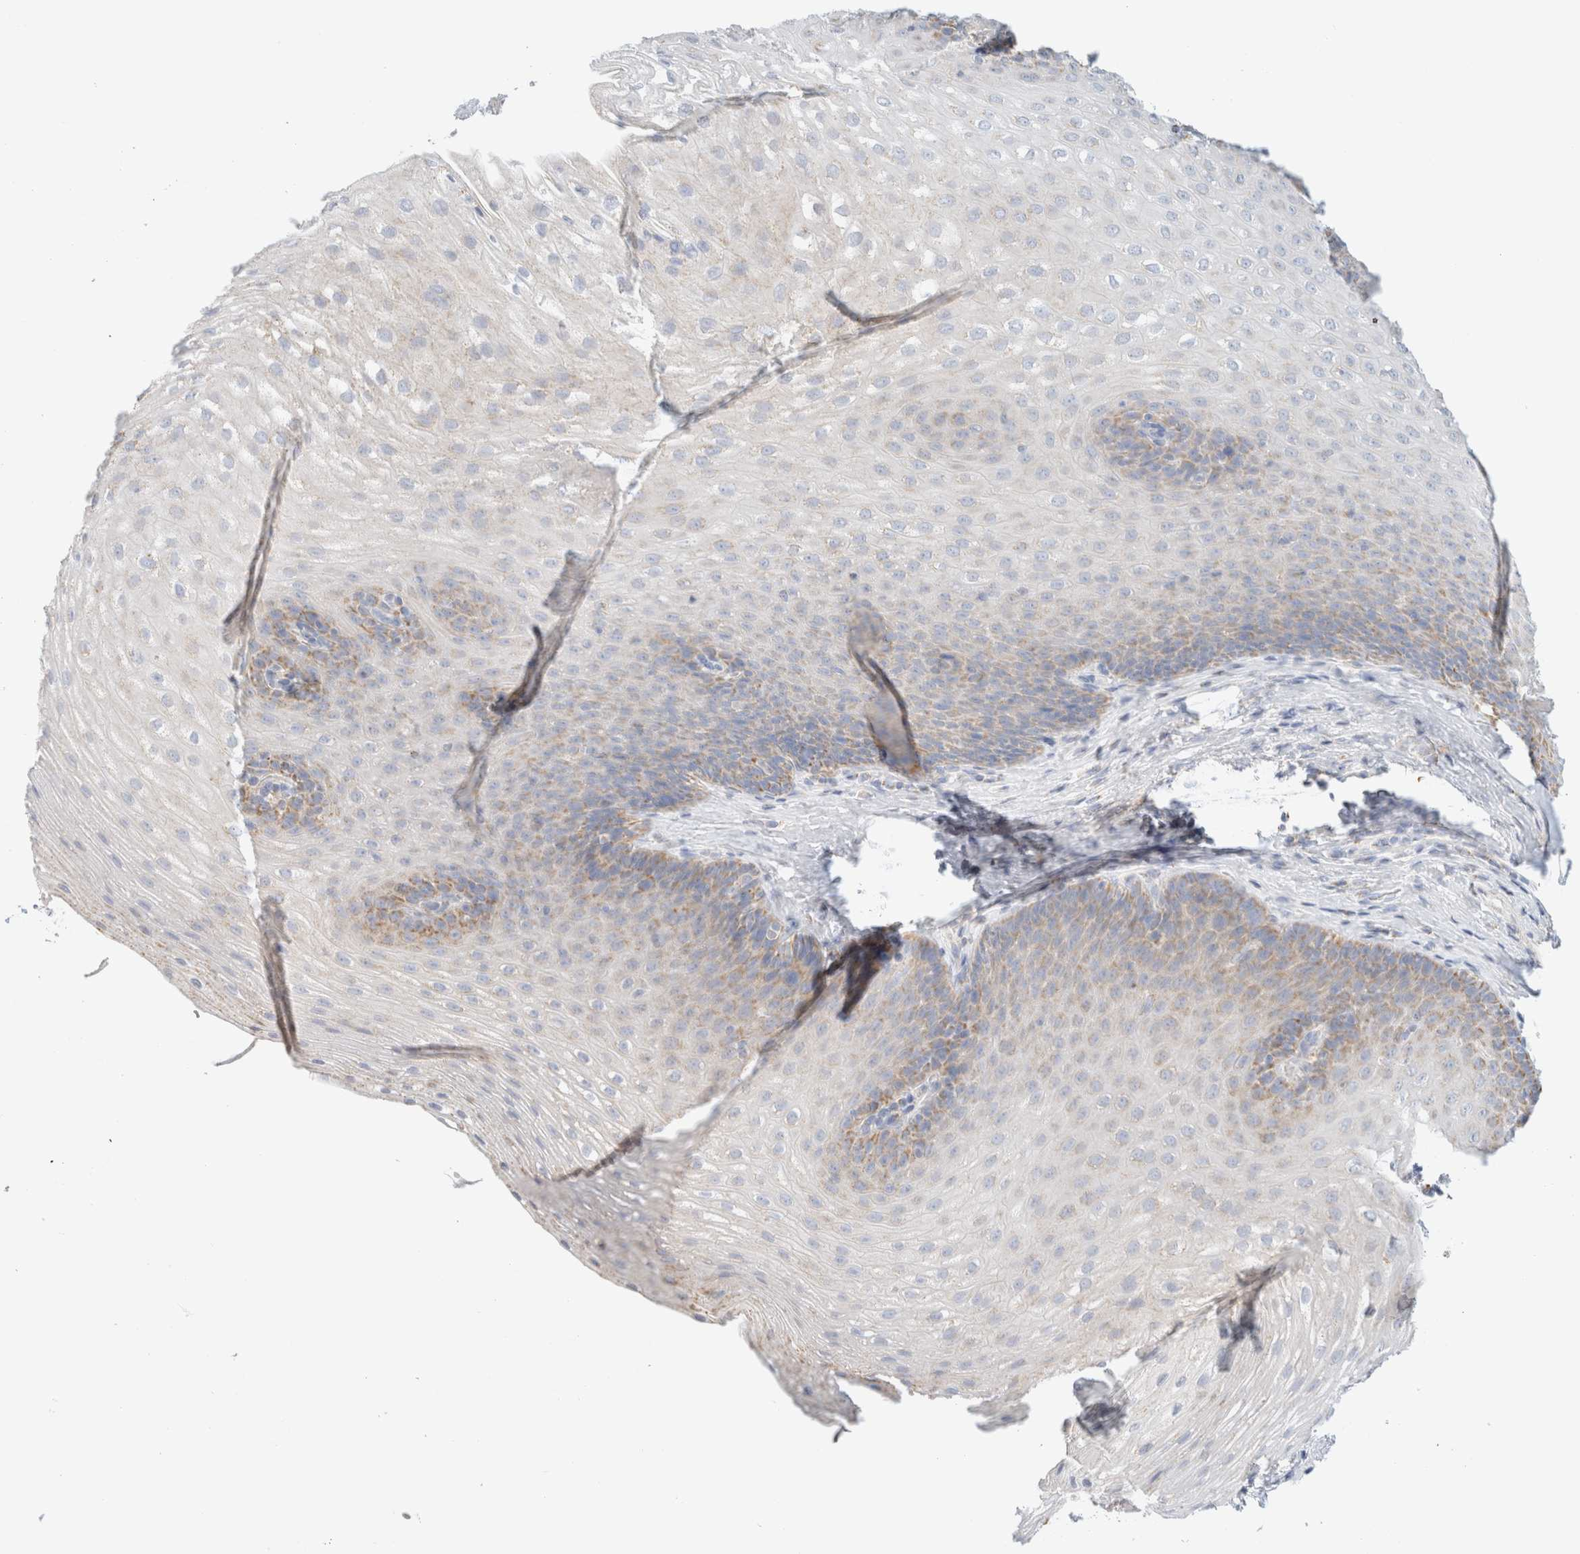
{"staining": {"intensity": "moderate", "quantity": "<25%", "location": "cytoplasmic/membranous"}, "tissue": "esophagus", "cell_type": "Squamous epithelial cells", "image_type": "normal", "snomed": [{"axis": "morphology", "description": "Normal tissue, NOS"}, {"axis": "topography", "description": "Esophagus"}], "caption": "Immunohistochemical staining of unremarkable esophagus exhibits moderate cytoplasmic/membranous protein expression in about <25% of squamous epithelial cells. (Brightfield microscopy of DAB IHC at high magnification).", "gene": "HDHD3", "patient": {"sex": "female", "age": 66}}